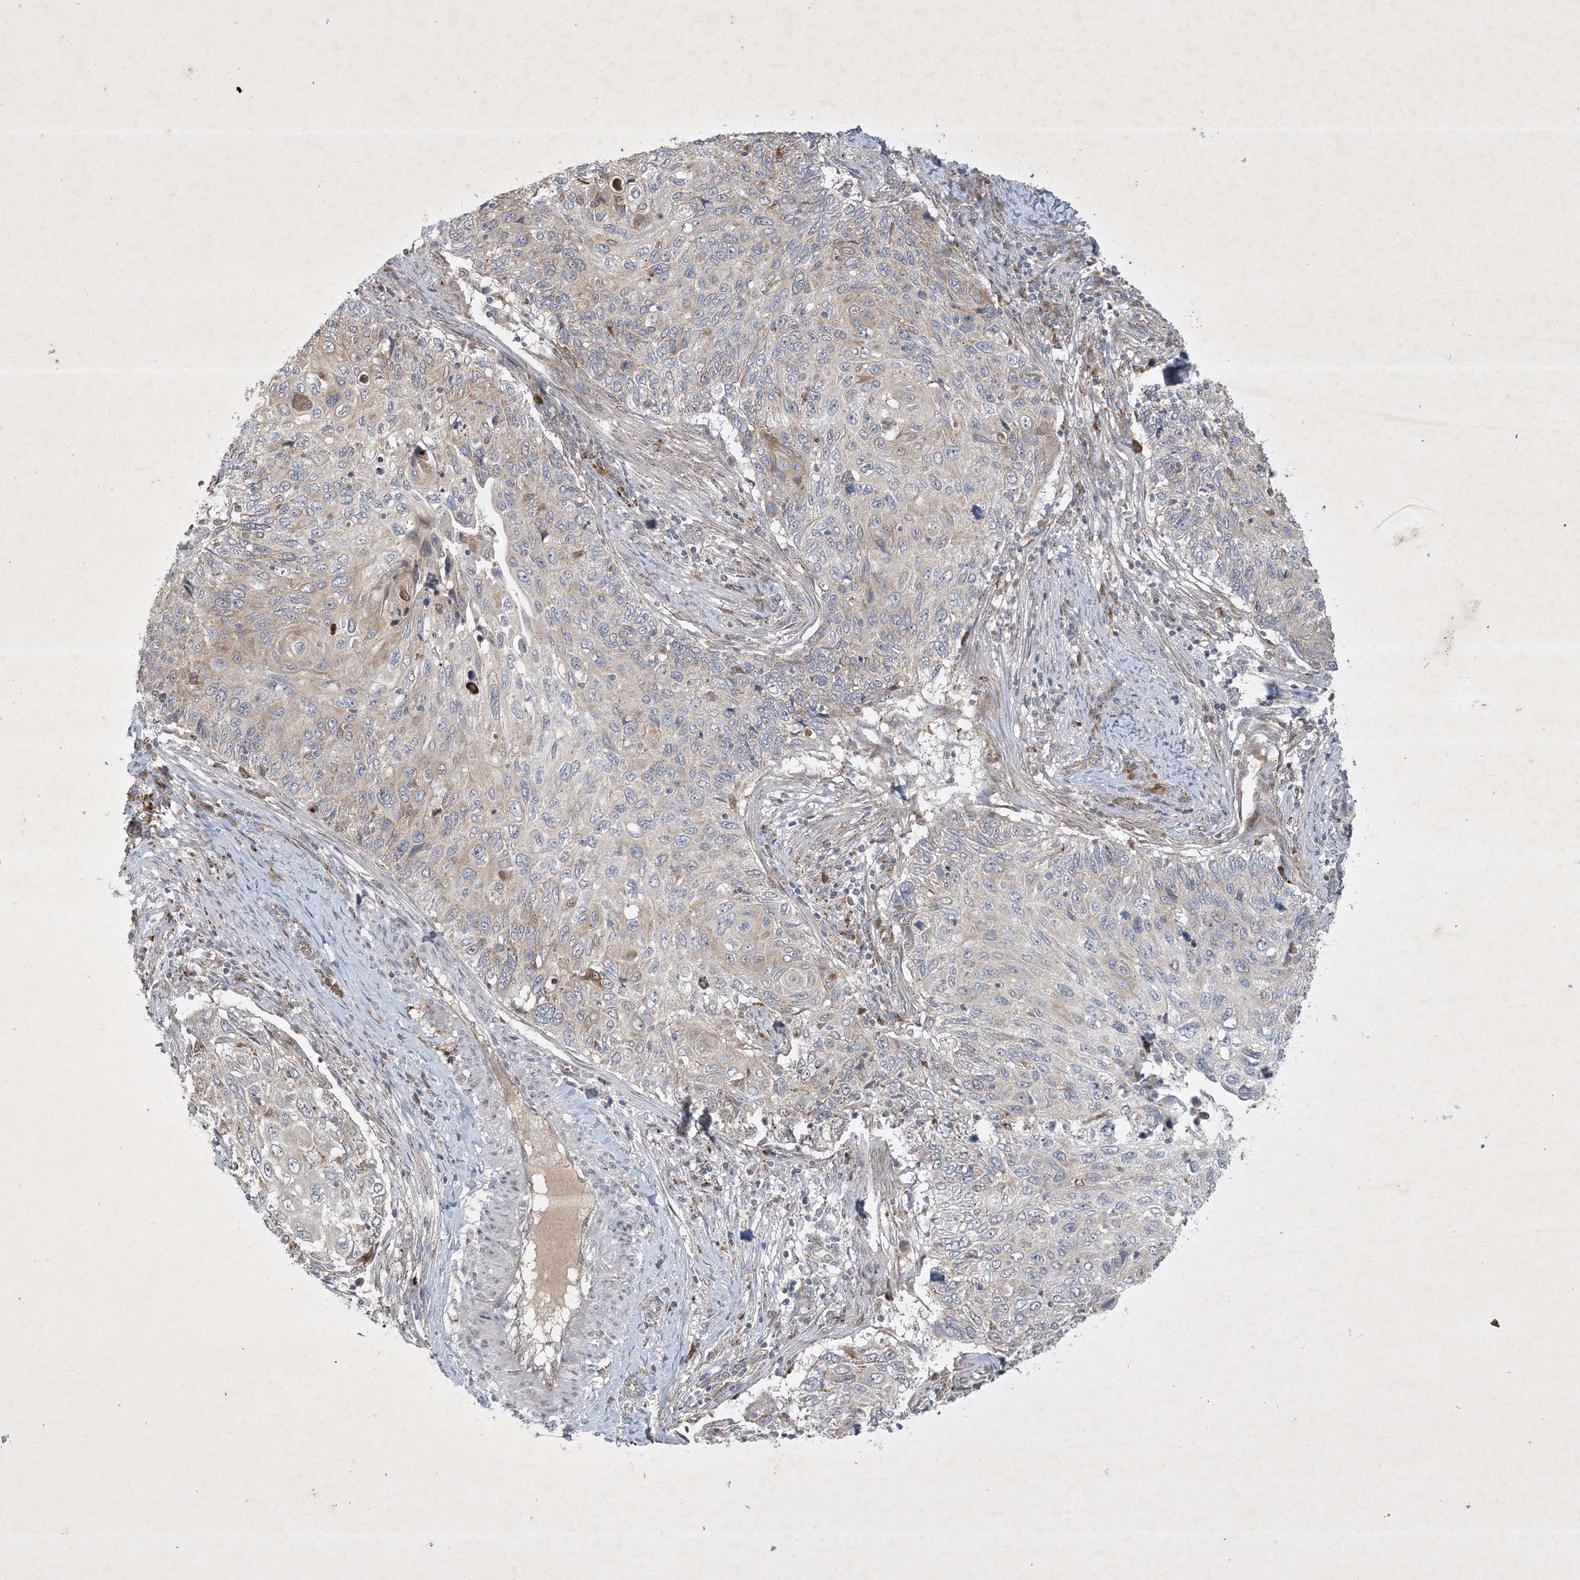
{"staining": {"intensity": "weak", "quantity": "<25%", "location": "cytoplasmic/membranous"}, "tissue": "cervical cancer", "cell_type": "Tumor cells", "image_type": "cancer", "snomed": [{"axis": "morphology", "description": "Squamous cell carcinoma, NOS"}, {"axis": "topography", "description": "Cervix"}], "caption": "IHC histopathology image of cervical cancer (squamous cell carcinoma) stained for a protein (brown), which demonstrates no expression in tumor cells.", "gene": "MRPS18A", "patient": {"sex": "female", "age": 70}}